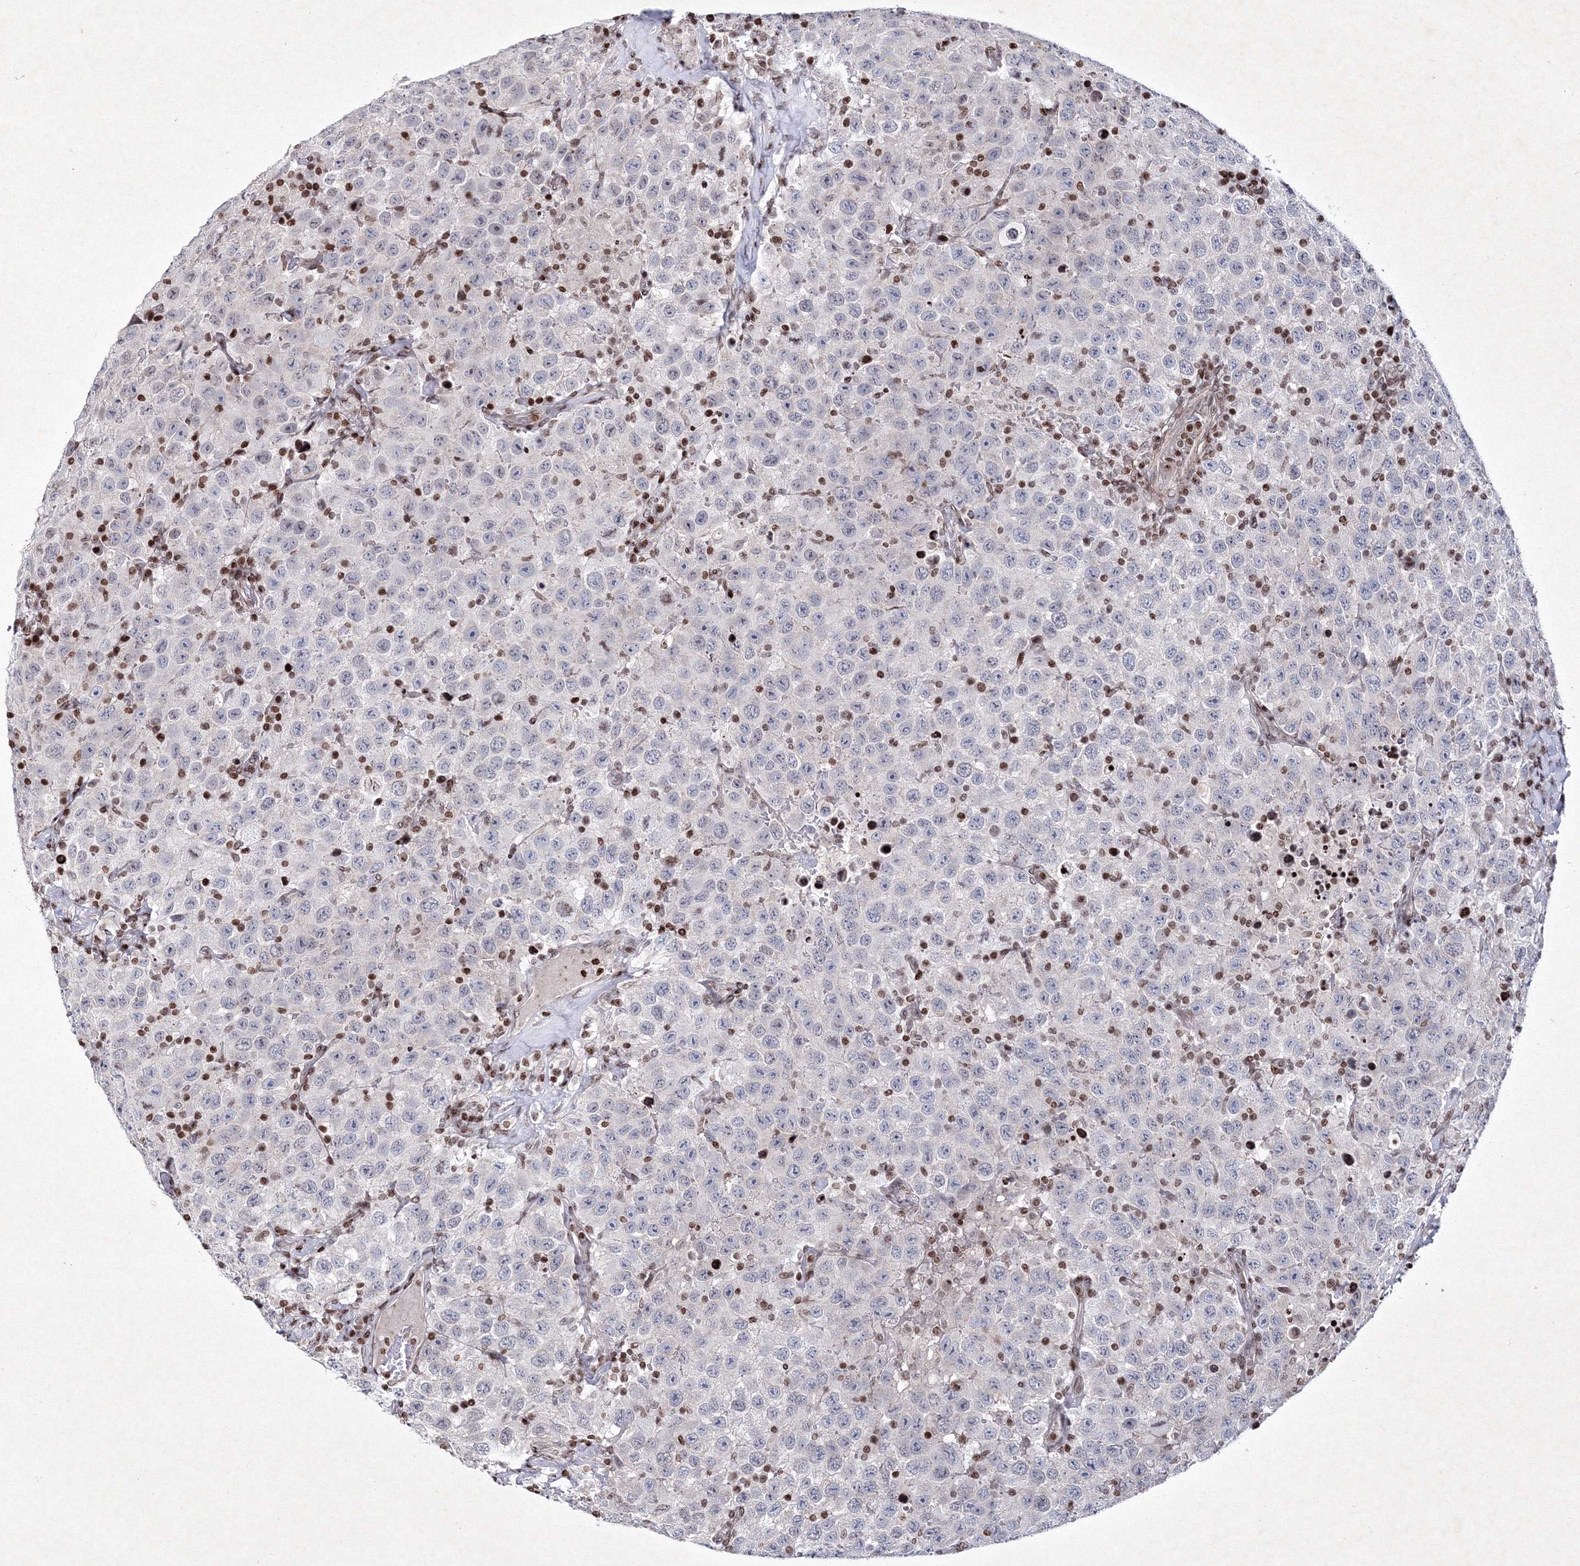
{"staining": {"intensity": "negative", "quantity": "none", "location": "none"}, "tissue": "testis cancer", "cell_type": "Tumor cells", "image_type": "cancer", "snomed": [{"axis": "morphology", "description": "Seminoma, NOS"}, {"axis": "topography", "description": "Testis"}], "caption": "High magnification brightfield microscopy of testis cancer stained with DAB (3,3'-diaminobenzidine) (brown) and counterstained with hematoxylin (blue): tumor cells show no significant staining.", "gene": "SMIM29", "patient": {"sex": "male", "age": 41}}